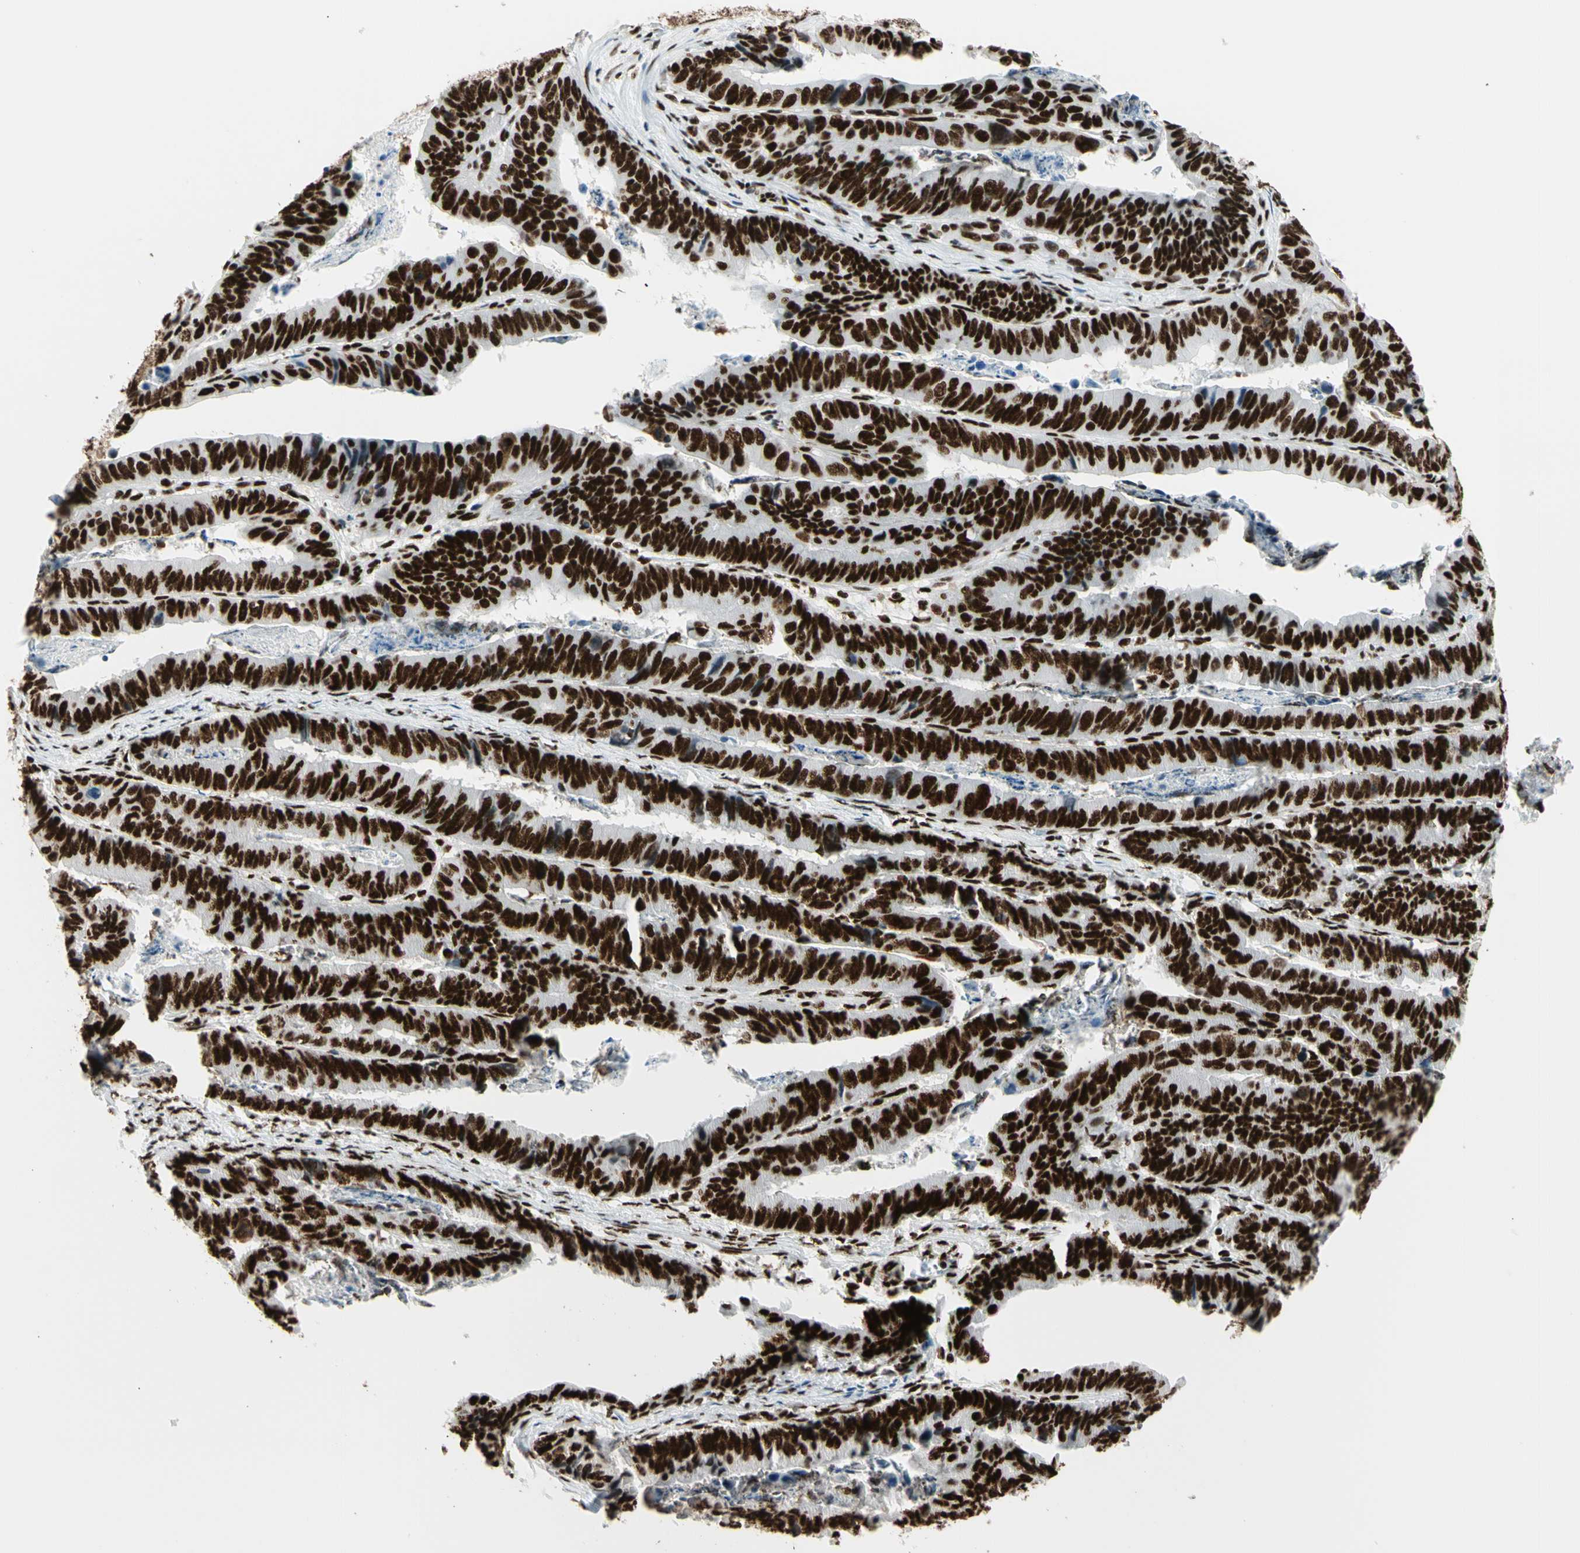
{"staining": {"intensity": "strong", "quantity": ">75%", "location": "nuclear"}, "tissue": "stomach cancer", "cell_type": "Tumor cells", "image_type": "cancer", "snomed": [{"axis": "morphology", "description": "Adenocarcinoma, NOS"}, {"axis": "topography", "description": "Stomach, lower"}], "caption": "Strong nuclear protein staining is appreciated in approximately >75% of tumor cells in stomach adenocarcinoma.", "gene": "CCAR1", "patient": {"sex": "male", "age": 77}}